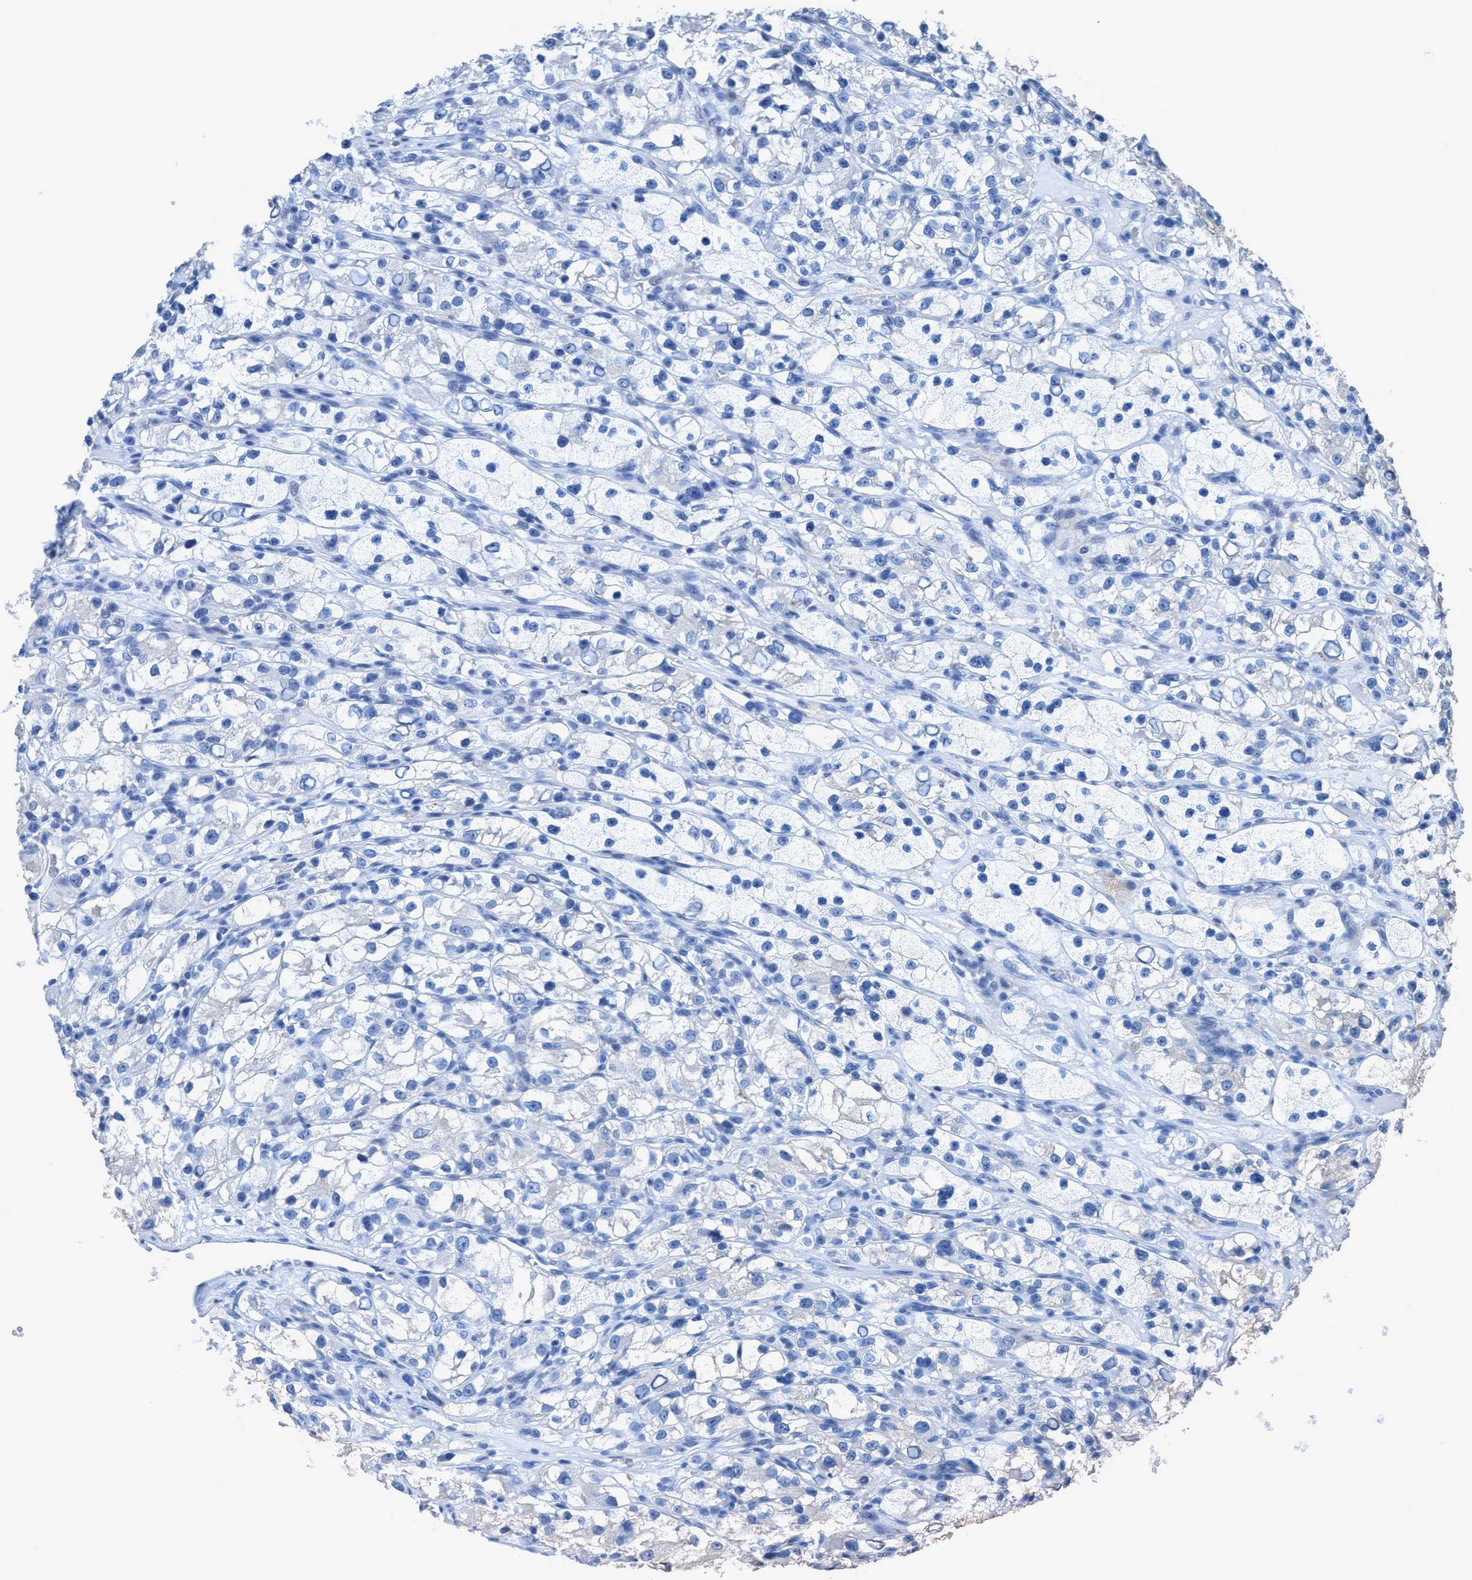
{"staining": {"intensity": "negative", "quantity": "none", "location": "none"}, "tissue": "renal cancer", "cell_type": "Tumor cells", "image_type": "cancer", "snomed": [{"axis": "morphology", "description": "Adenocarcinoma, NOS"}, {"axis": "topography", "description": "Kidney"}], "caption": "DAB (3,3'-diaminobenzidine) immunohistochemical staining of renal adenocarcinoma exhibits no significant staining in tumor cells.", "gene": "DNAI1", "patient": {"sex": "female", "age": 57}}